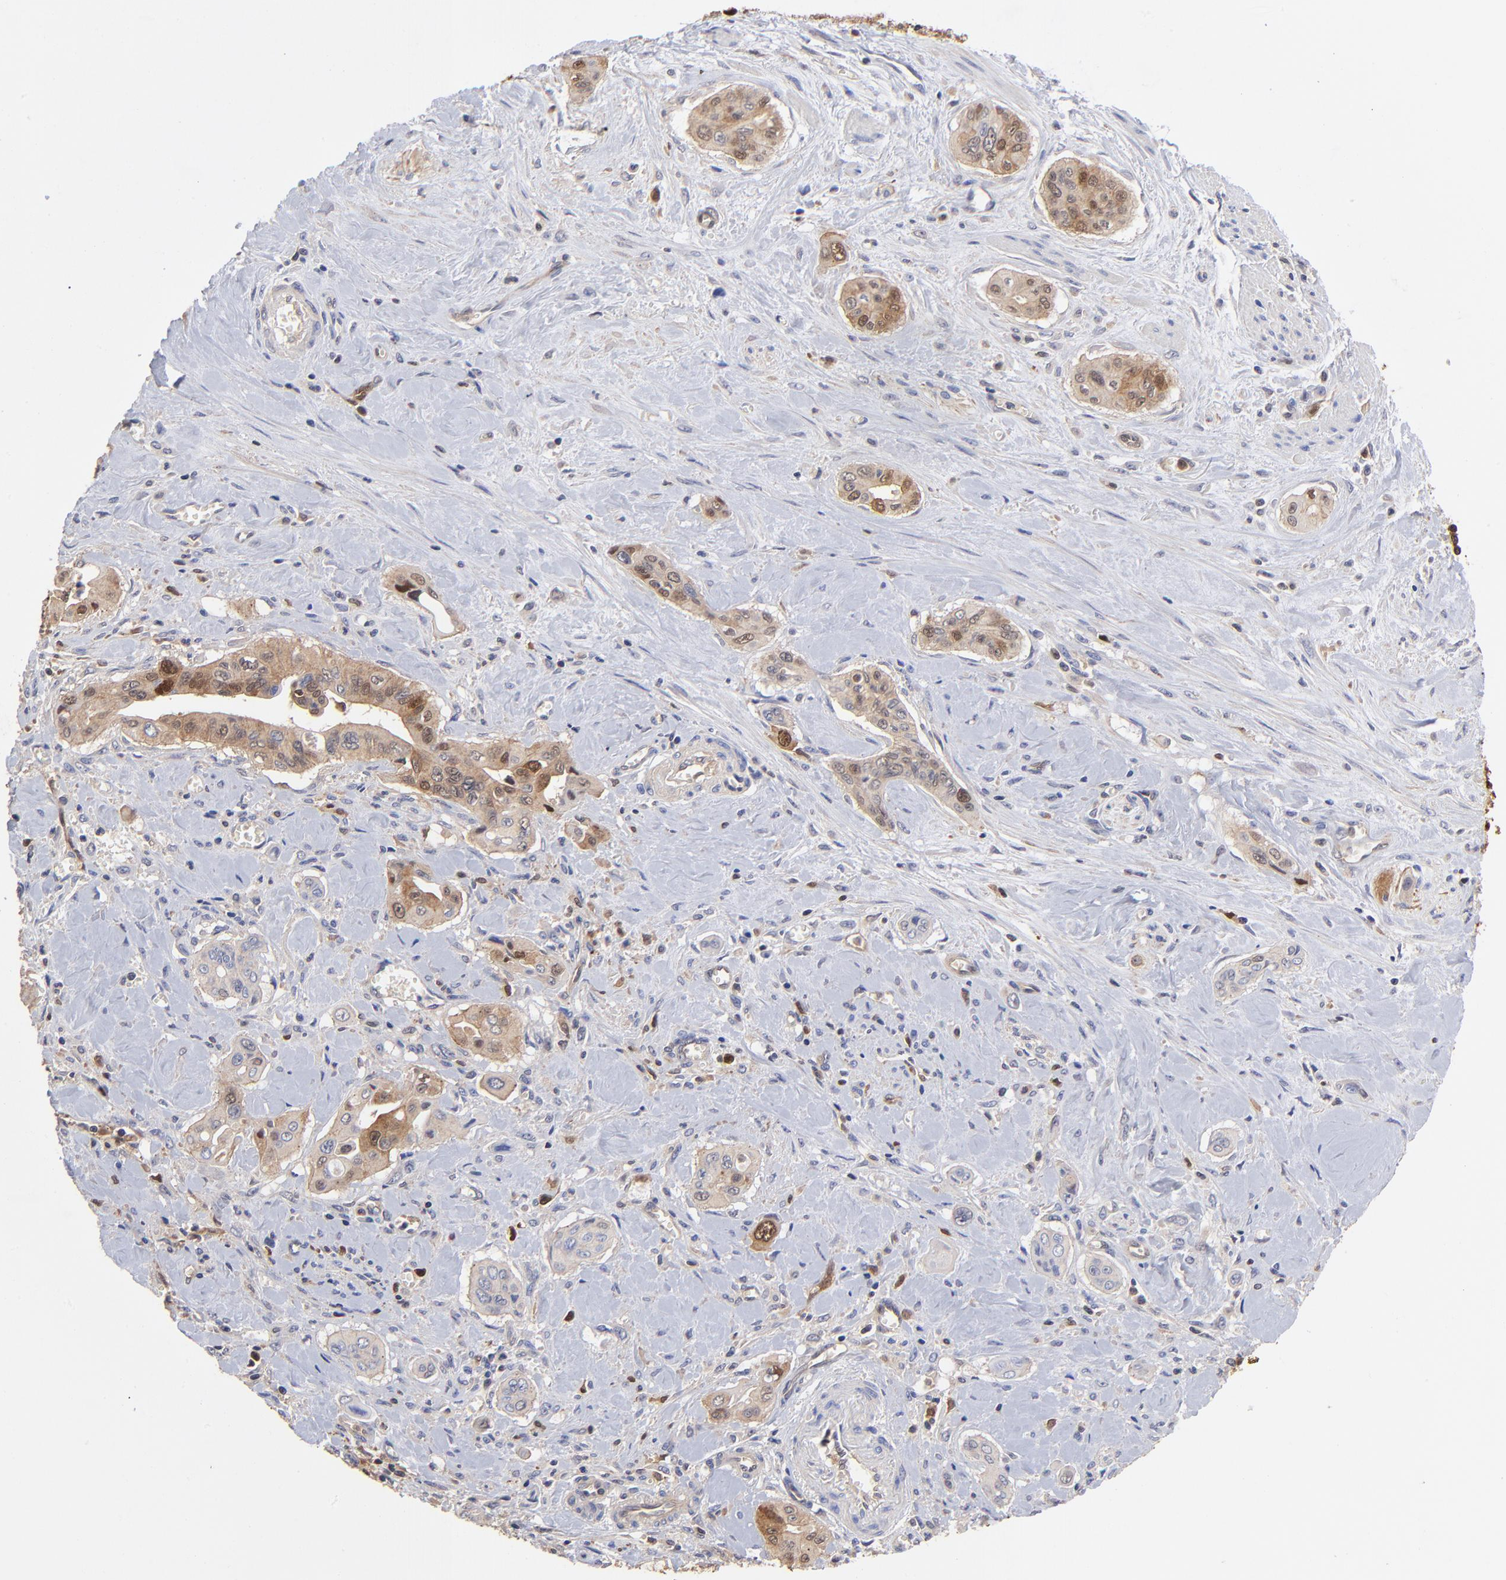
{"staining": {"intensity": "moderate", "quantity": "25%-75%", "location": "cytoplasmic/membranous,nuclear"}, "tissue": "pancreatic cancer", "cell_type": "Tumor cells", "image_type": "cancer", "snomed": [{"axis": "morphology", "description": "Adenocarcinoma, NOS"}, {"axis": "topography", "description": "Pancreas"}], "caption": "Protein expression by immunohistochemistry (IHC) displays moderate cytoplasmic/membranous and nuclear staining in about 25%-75% of tumor cells in pancreatic cancer.", "gene": "DCTPP1", "patient": {"sex": "male", "age": 77}}